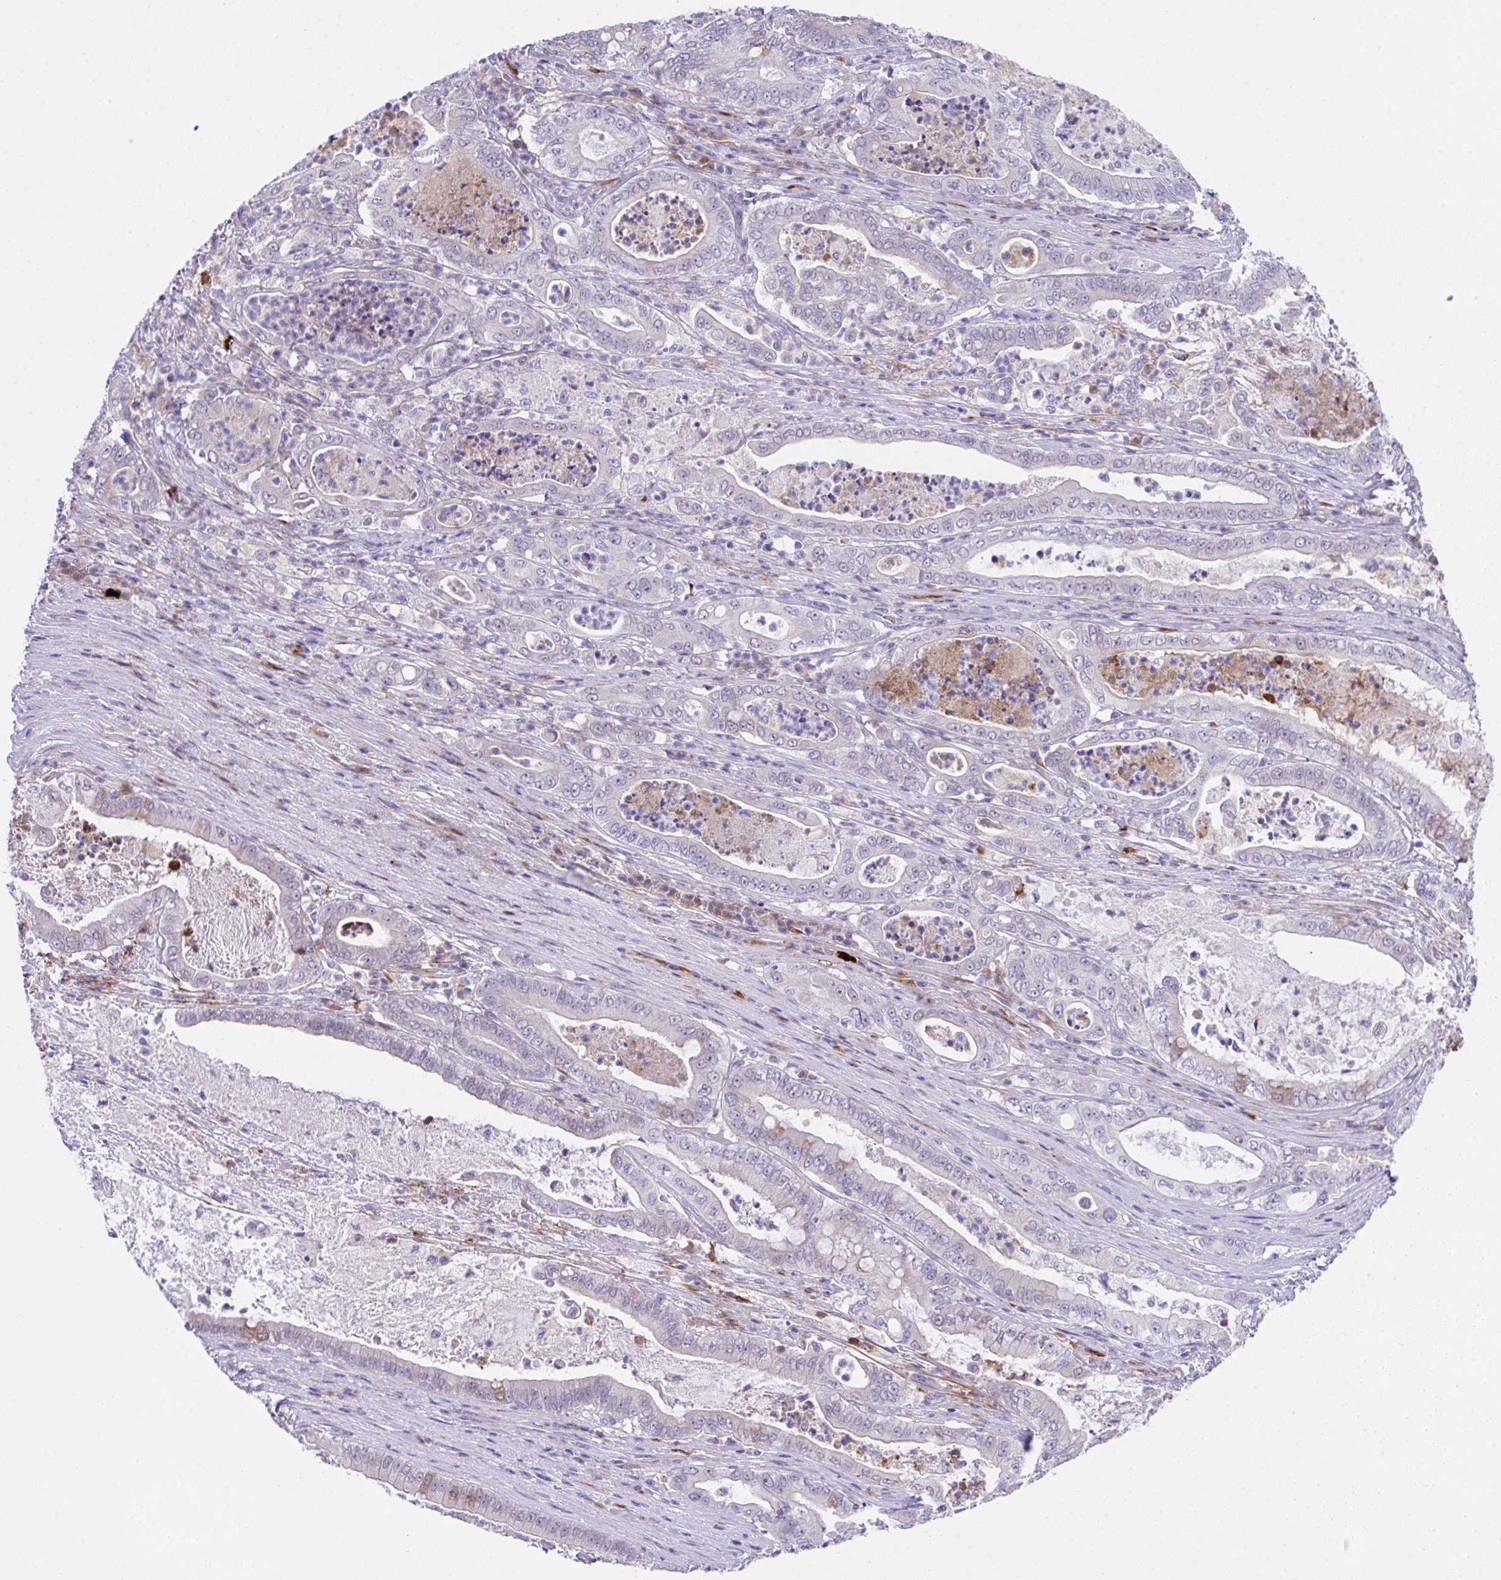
{"staining": {"intensity": "weak", "quantity": "<25%", "location": "nuclear"}, "tissue": "pancreatic cancer", "cell_type": "Tumor cells", "image_type": "cancer", "snomed": [{"axis": "morphology", "description": "Adenocarcinoma, NOS"}, {"axis": "topography", "description": "Pancreas"}], "caption": "An image of pancreatic adenocarcinoma stained for a protein displays no brown staining in tumor cells.", "gene": "HOXB4", "patient": {"sex": "male", "age": 71}}